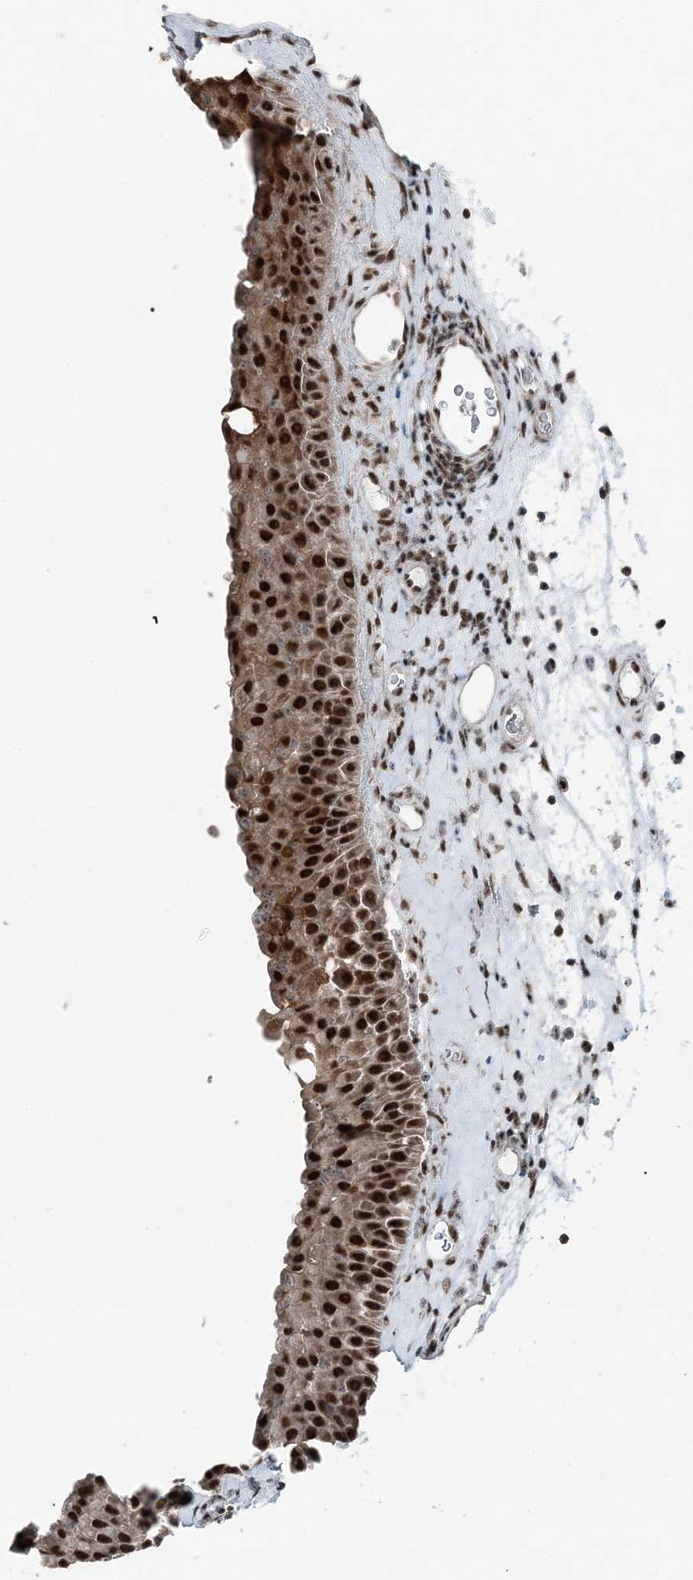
{"staining": {"intensity": "strong", "quantity": ">75%", "location": "cytoplasmic/membranous,nuclear"}, "tissue": "nasopharynx", "cell_type": "Respiratory epithelial cells", "image_type": "normal", "snomed": [{"axis": "morphology", "description": "Normal tissue, NOS"}, {"axis": "topography", "description": "Nasopharynx"}], "caption": "Protein analysis of normal nasopharynx demonstrates strong cytoplasmic/membranous,nuclear positivity in about >75% of respiratory epithelial cells. Immunohistochemistry stains the protein in brown and the nuclei are stained blue.", "gene": "YTHDC1", "patient": {"sex": "male", "age": 64}}